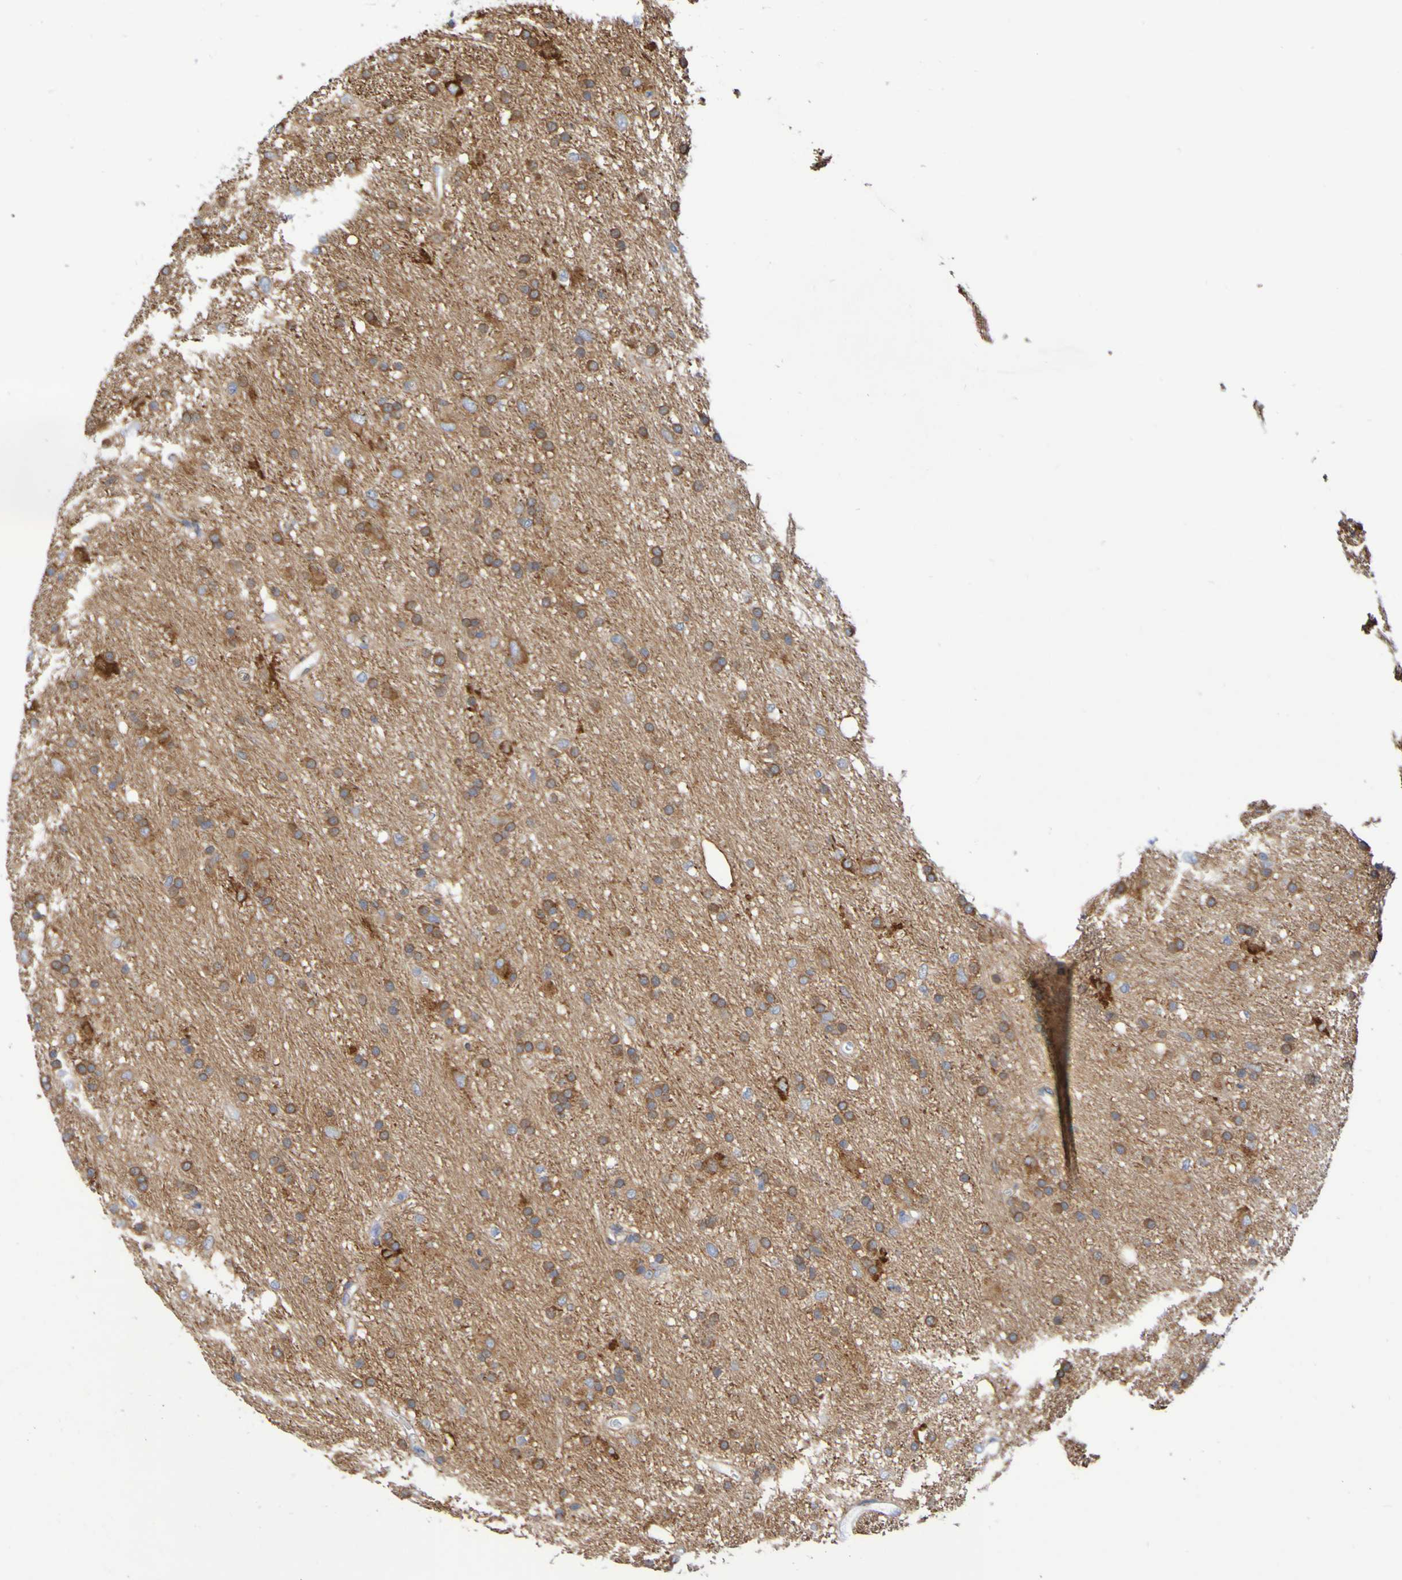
{"staining": {"intensity": "moderate", "quantity": ">75%", "location": "cytoplasmic/membranous"}, "tissue": "glioma", "cell_type": "Tumor cells", "image_type": "cancer", "snomed": [{"axis": "morphology", "description": "Glioma, malignant, Low grade"}, {"axis": "topography", "description": "Brain"}], "caption": "This micrograph demonstrates IHC staining of human glioma, with medium moderate cytoplasmic/membranous expression in approximately >75% of tumor cells.", "gene": "SCRG1", "patient": {"sex": "male", "age": 77}}